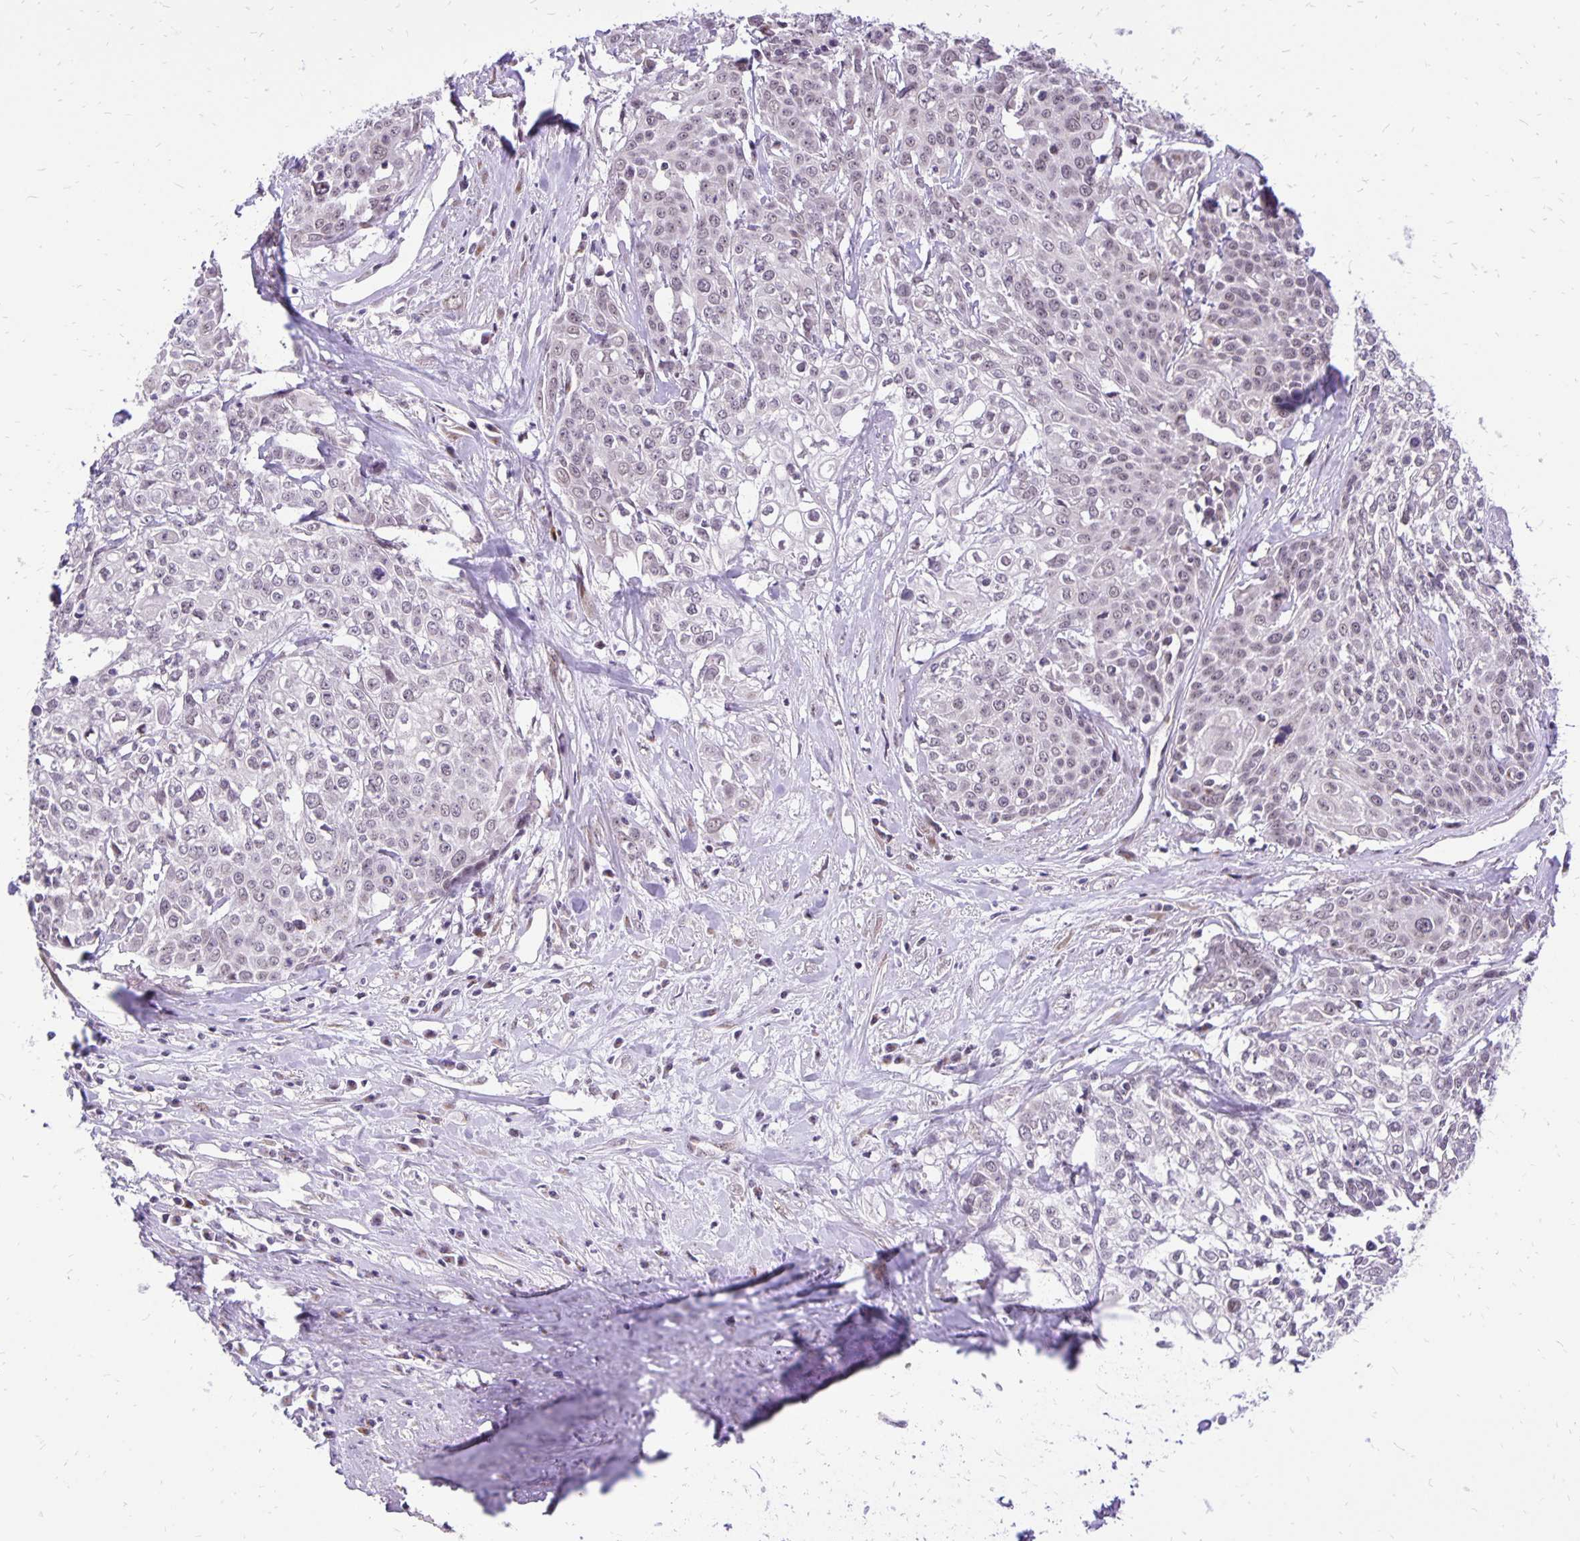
{"staining": {"intensity": "negative", "quantity": "none", "location": "none"}, "tissue": "cervical cancer", "cell_type": "Tumor cells", "image_type": "cancer", "snomed": [{"axis": "morphology", "description": "Squamous cell carcinoma, NOS"}, {"axis": "topography", "description": "Cervix"}], "caption": "Immunohistochemistry of human cervical squamous cell carcinoma exhibits no expression in tumor cells.", "gene": "GOLGA5", "patient": {"sex": "female", "age": 39}}